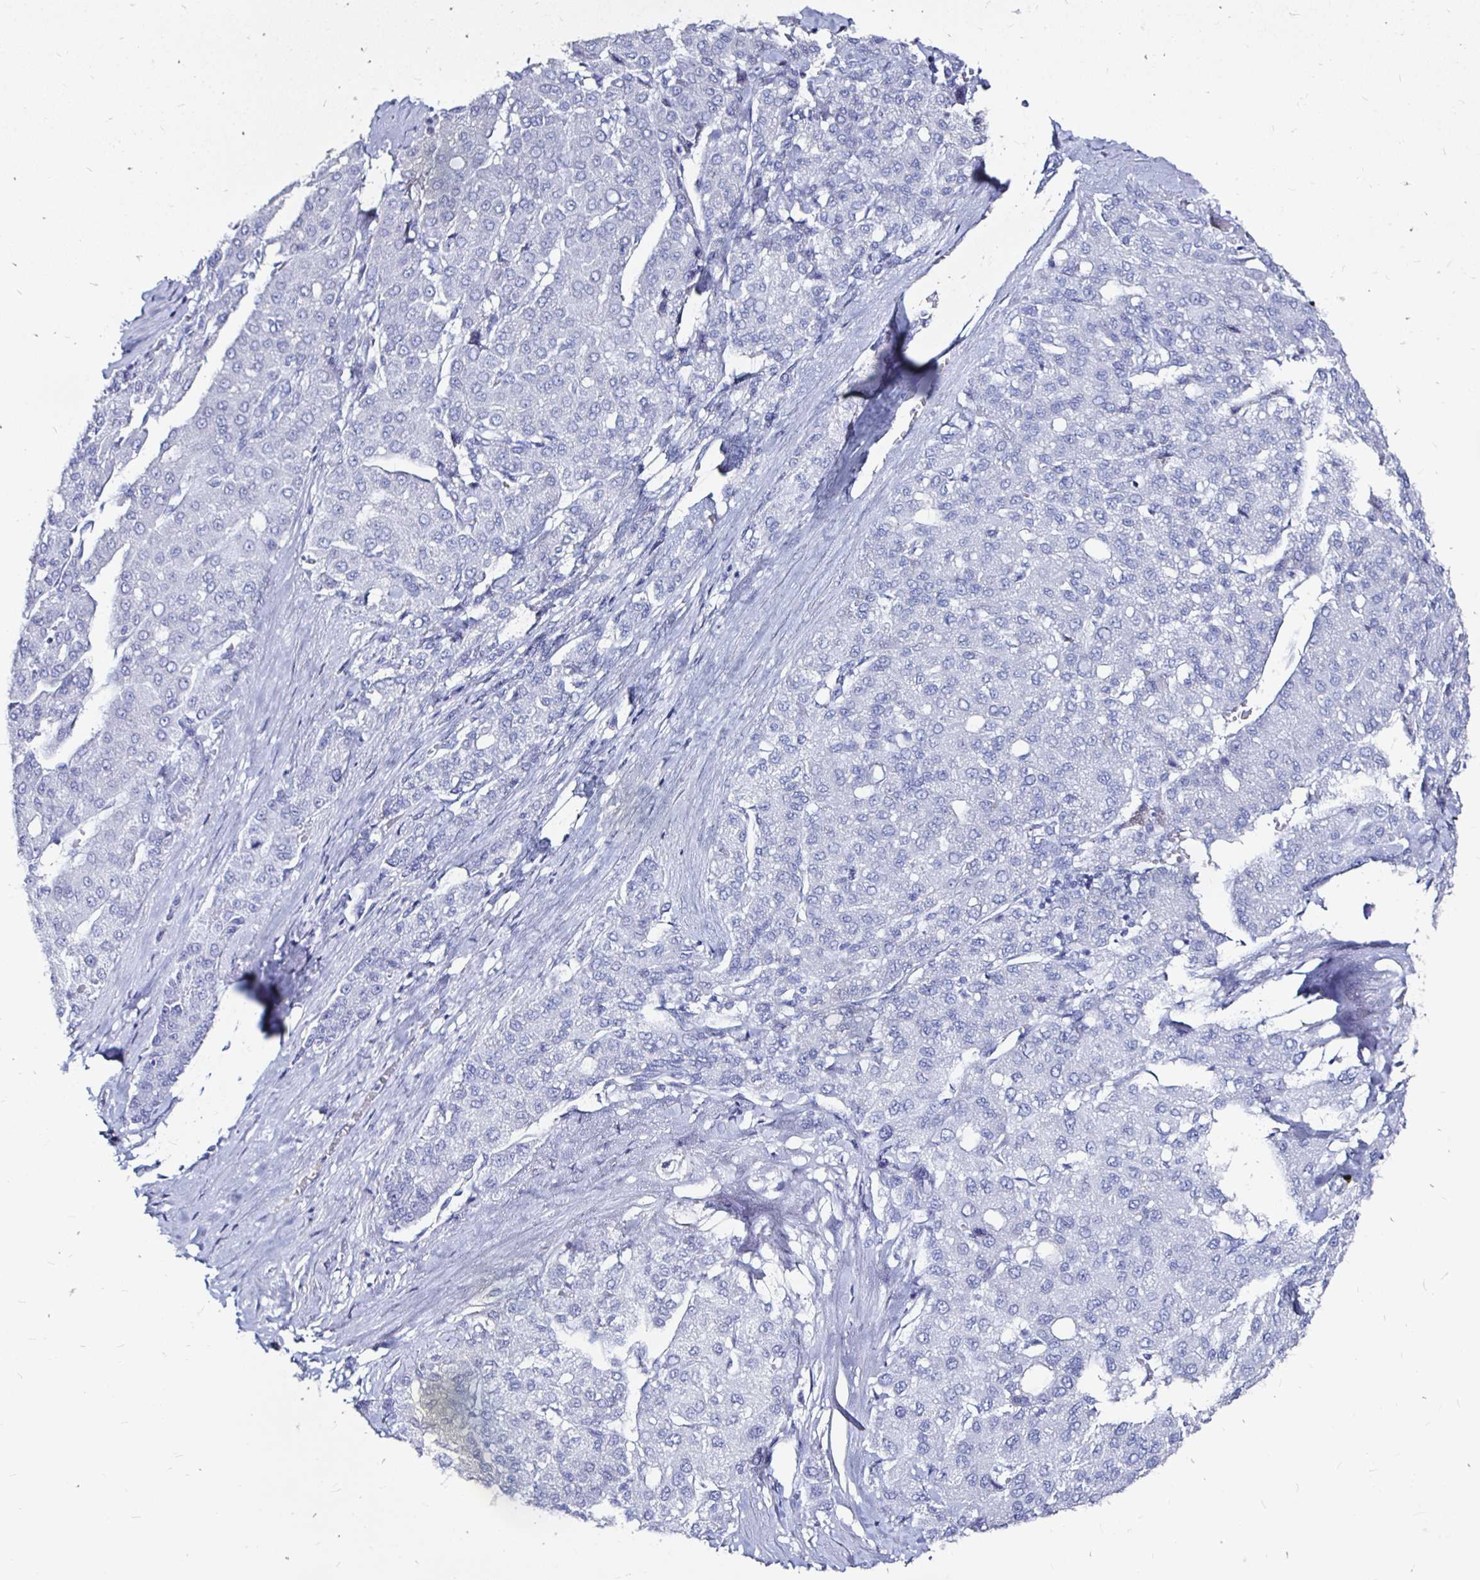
{"staining": {"intensity": "negative", "quantity": "none", "location": "none"}, "tissue": "liver cancer", "cell_type": "Tumor cells", "image_type": "cancer", "snomed": [{"axis": "morphology", "description": "Carcinoma, Hepatocellular, NOS"}, {"axis": "topography", "description": "Liver"}], "caption": "Liver hepatocellular carcinoma stained for a protein using immunohistochemistry shows no staining tumor cells.", "gene": "LUZP4", "patient": {"sex": "male", "age": 65}}